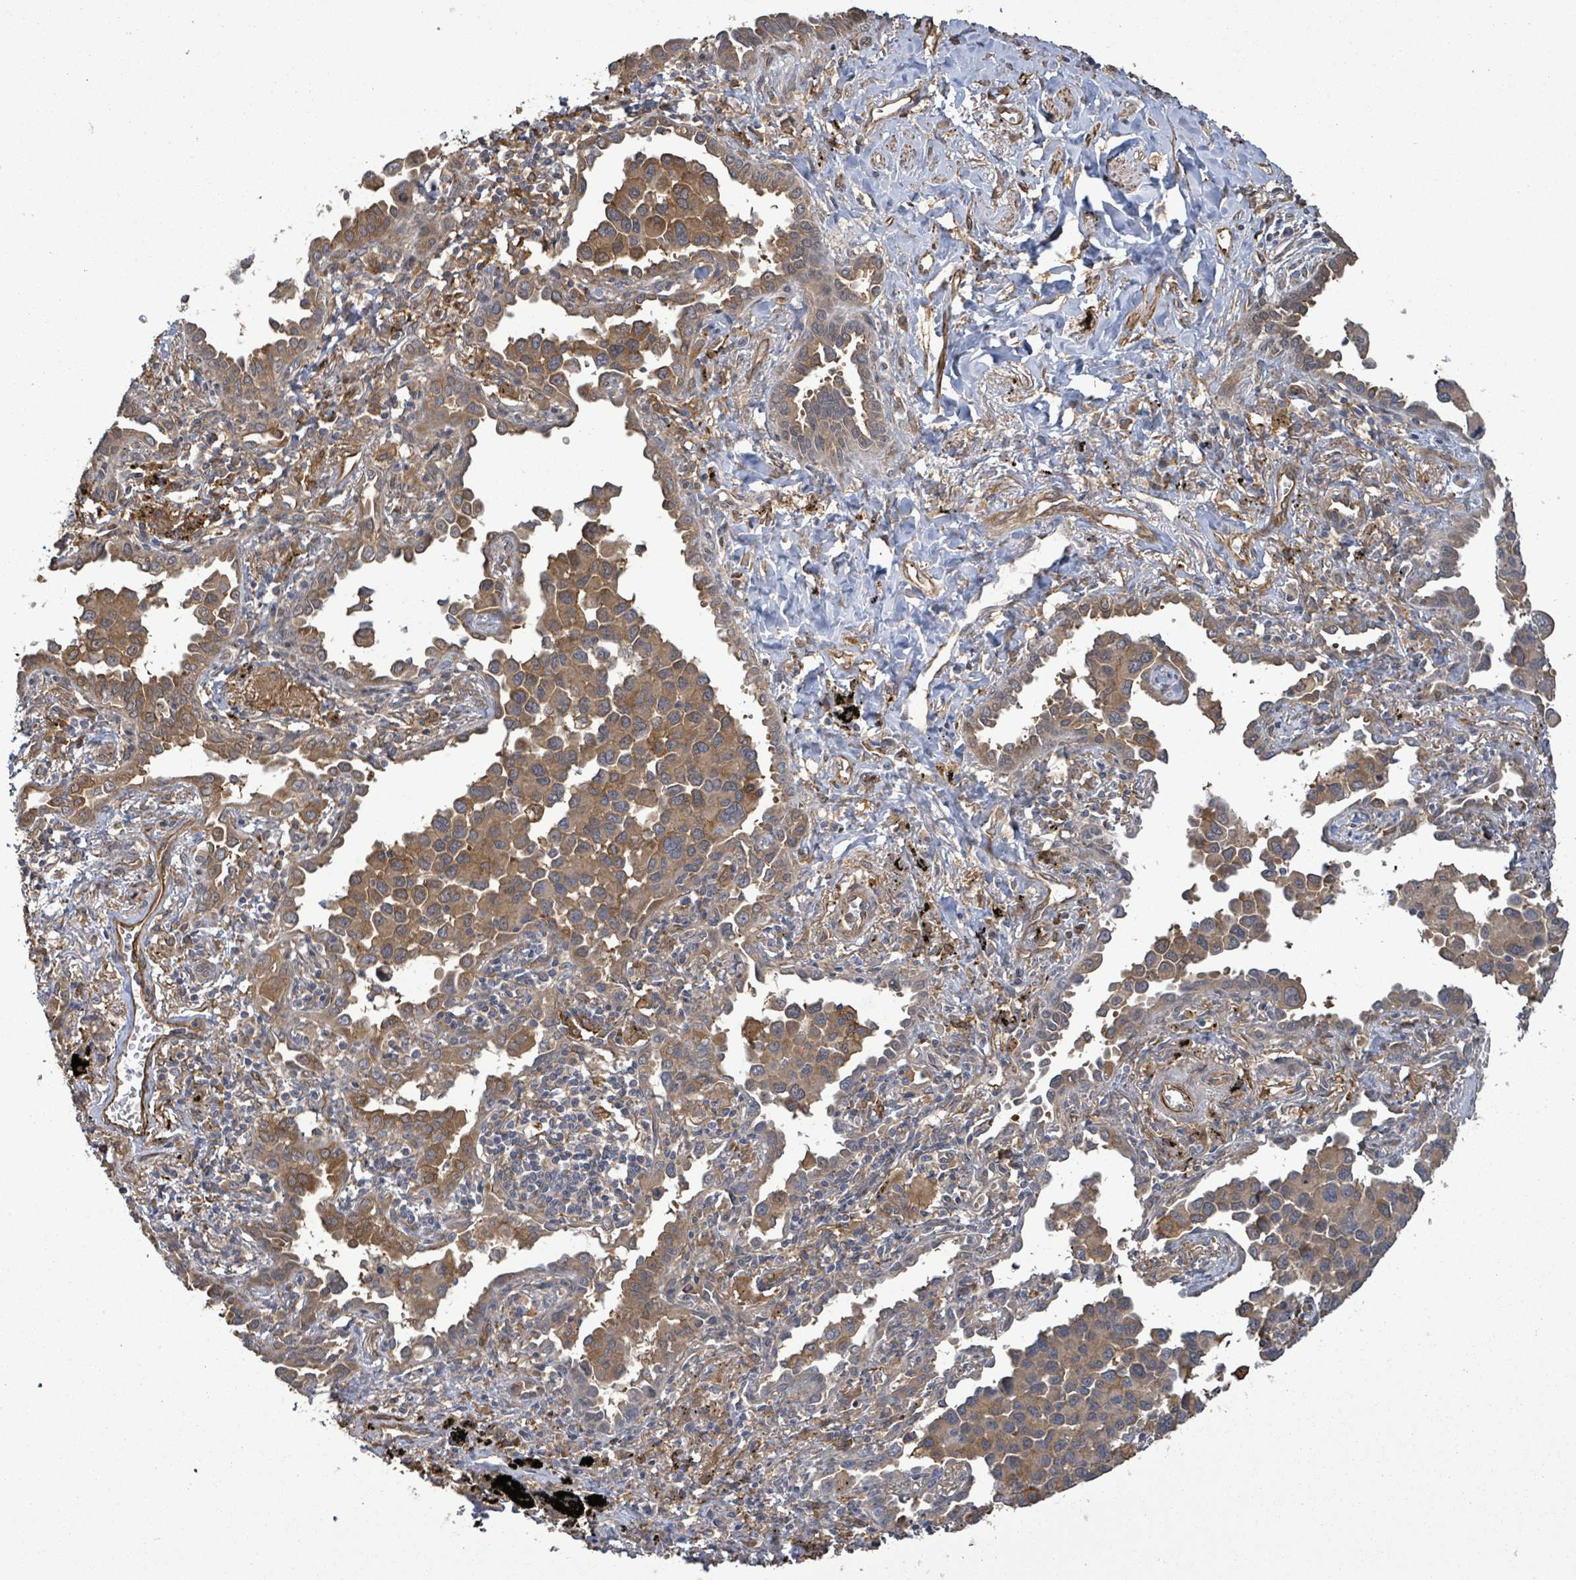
{"staining": {"intensity": "moderate", "quantity": ">75%", "location": "cytoplasmic/membranous"}, "tissue": "lung cancer", "cell_type": "Tumor cells", "image_type": "cancer", "snomed": [{"axis": "morphology", "description": "Adenocarcinoma, NOS"}, {"axis": "topography", "description": "Lung"}], "caption": "Protein analysis of adenocarcinoma (lung) tissue displays moderate cytoplasmic/membranous expression in about >75% of tumor cells.", "gene": "MAP3K6", "patient": {"sex": "male", "age": 67}}